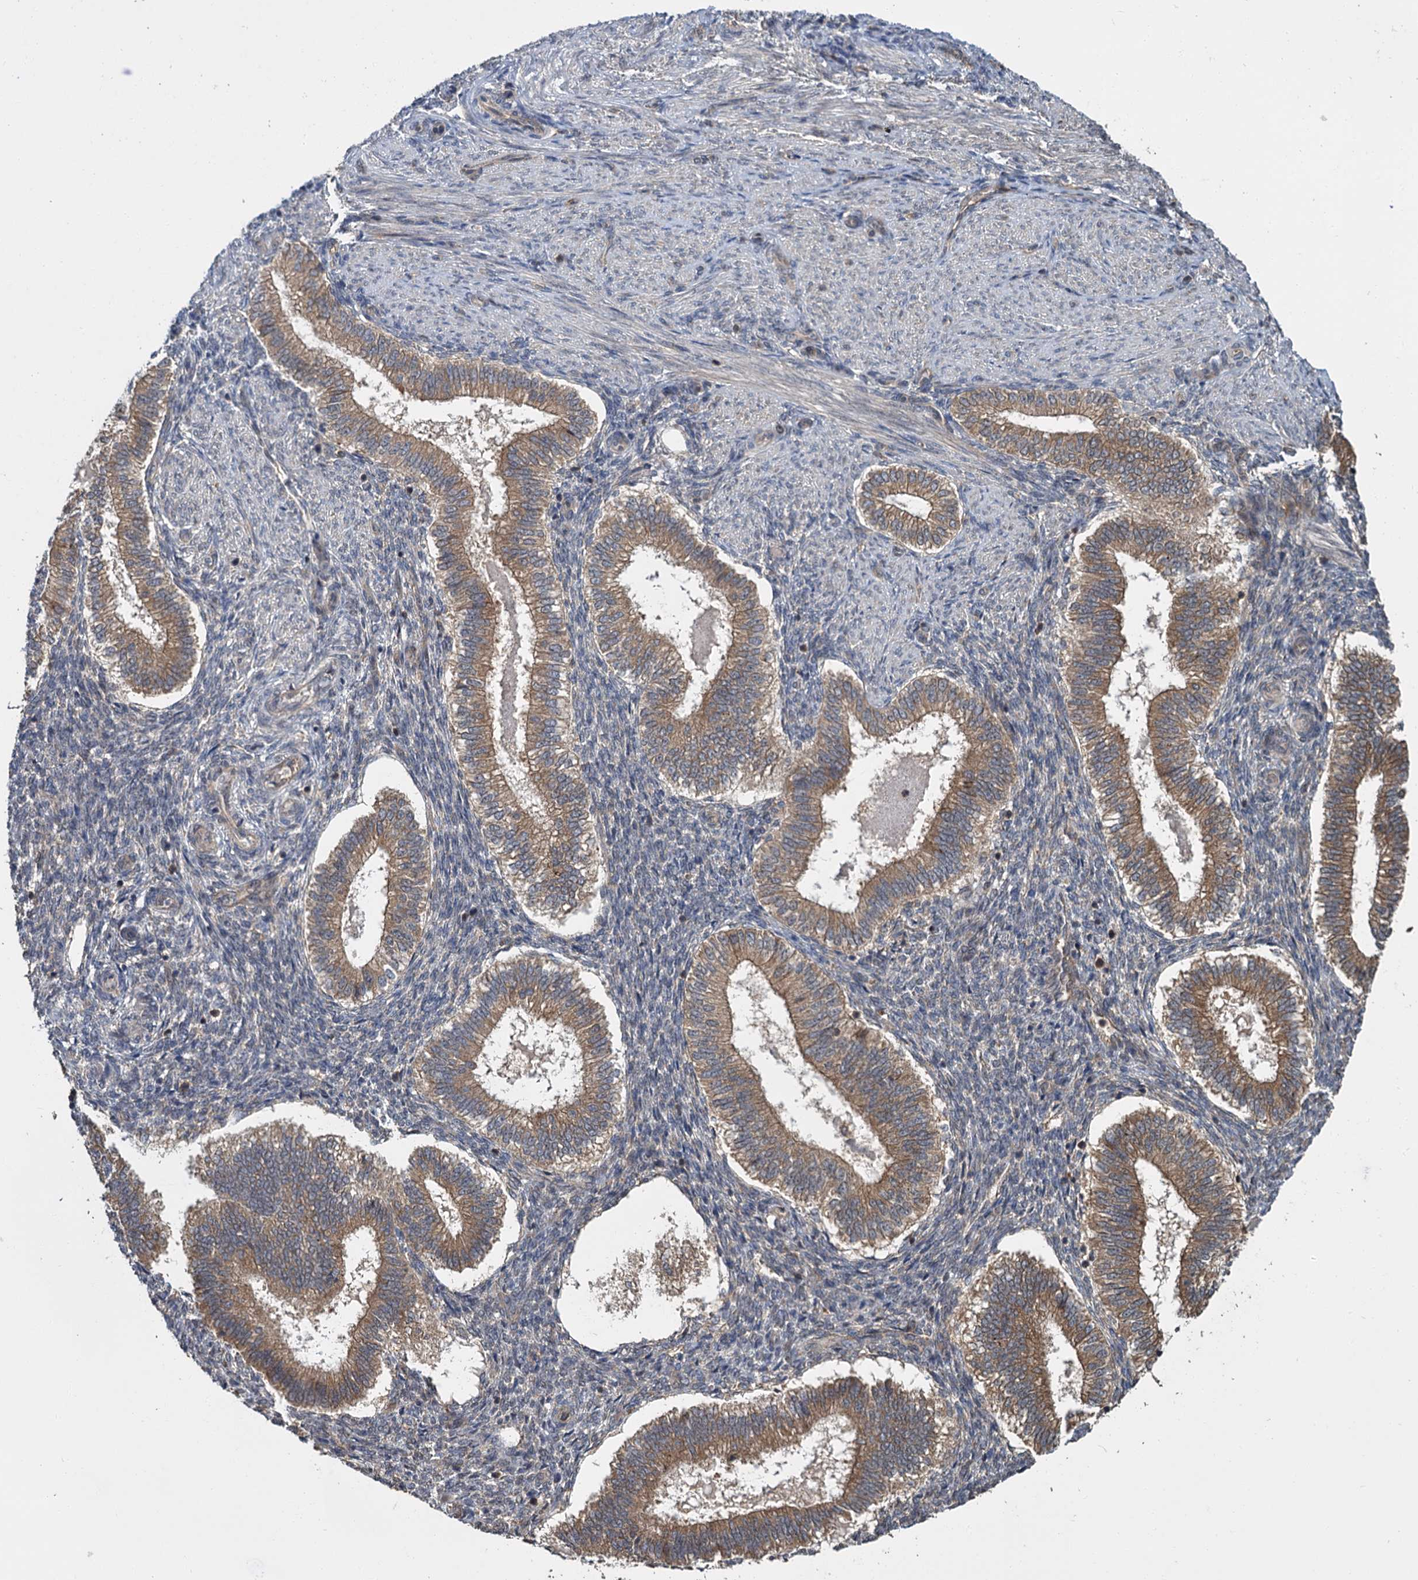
{"staining": {"intensity": "moderate", "quantity": "<25%", "location": "cytoplasmic/membranous"}, "tissue": "endometrium", "cell_type": "Cells in endometrial stroma", "image_type": "normal", "snomed": [{"axis": "morphology", "description": "Normal tissue, NOS"}, {"axis": "topography", "description": "Endometrium"}], "caption": "Immunohistochemistry (DAB) staining of unremarkable endometrium exhibits moderate cytoplasmic/membranous protein positivity in approximately <25% of cells in endometrial stroma. (IHC, brightfield microscopy, high magnification).", "gene": "KANSL2", "patient": {"sex": "female", "age": 25}}